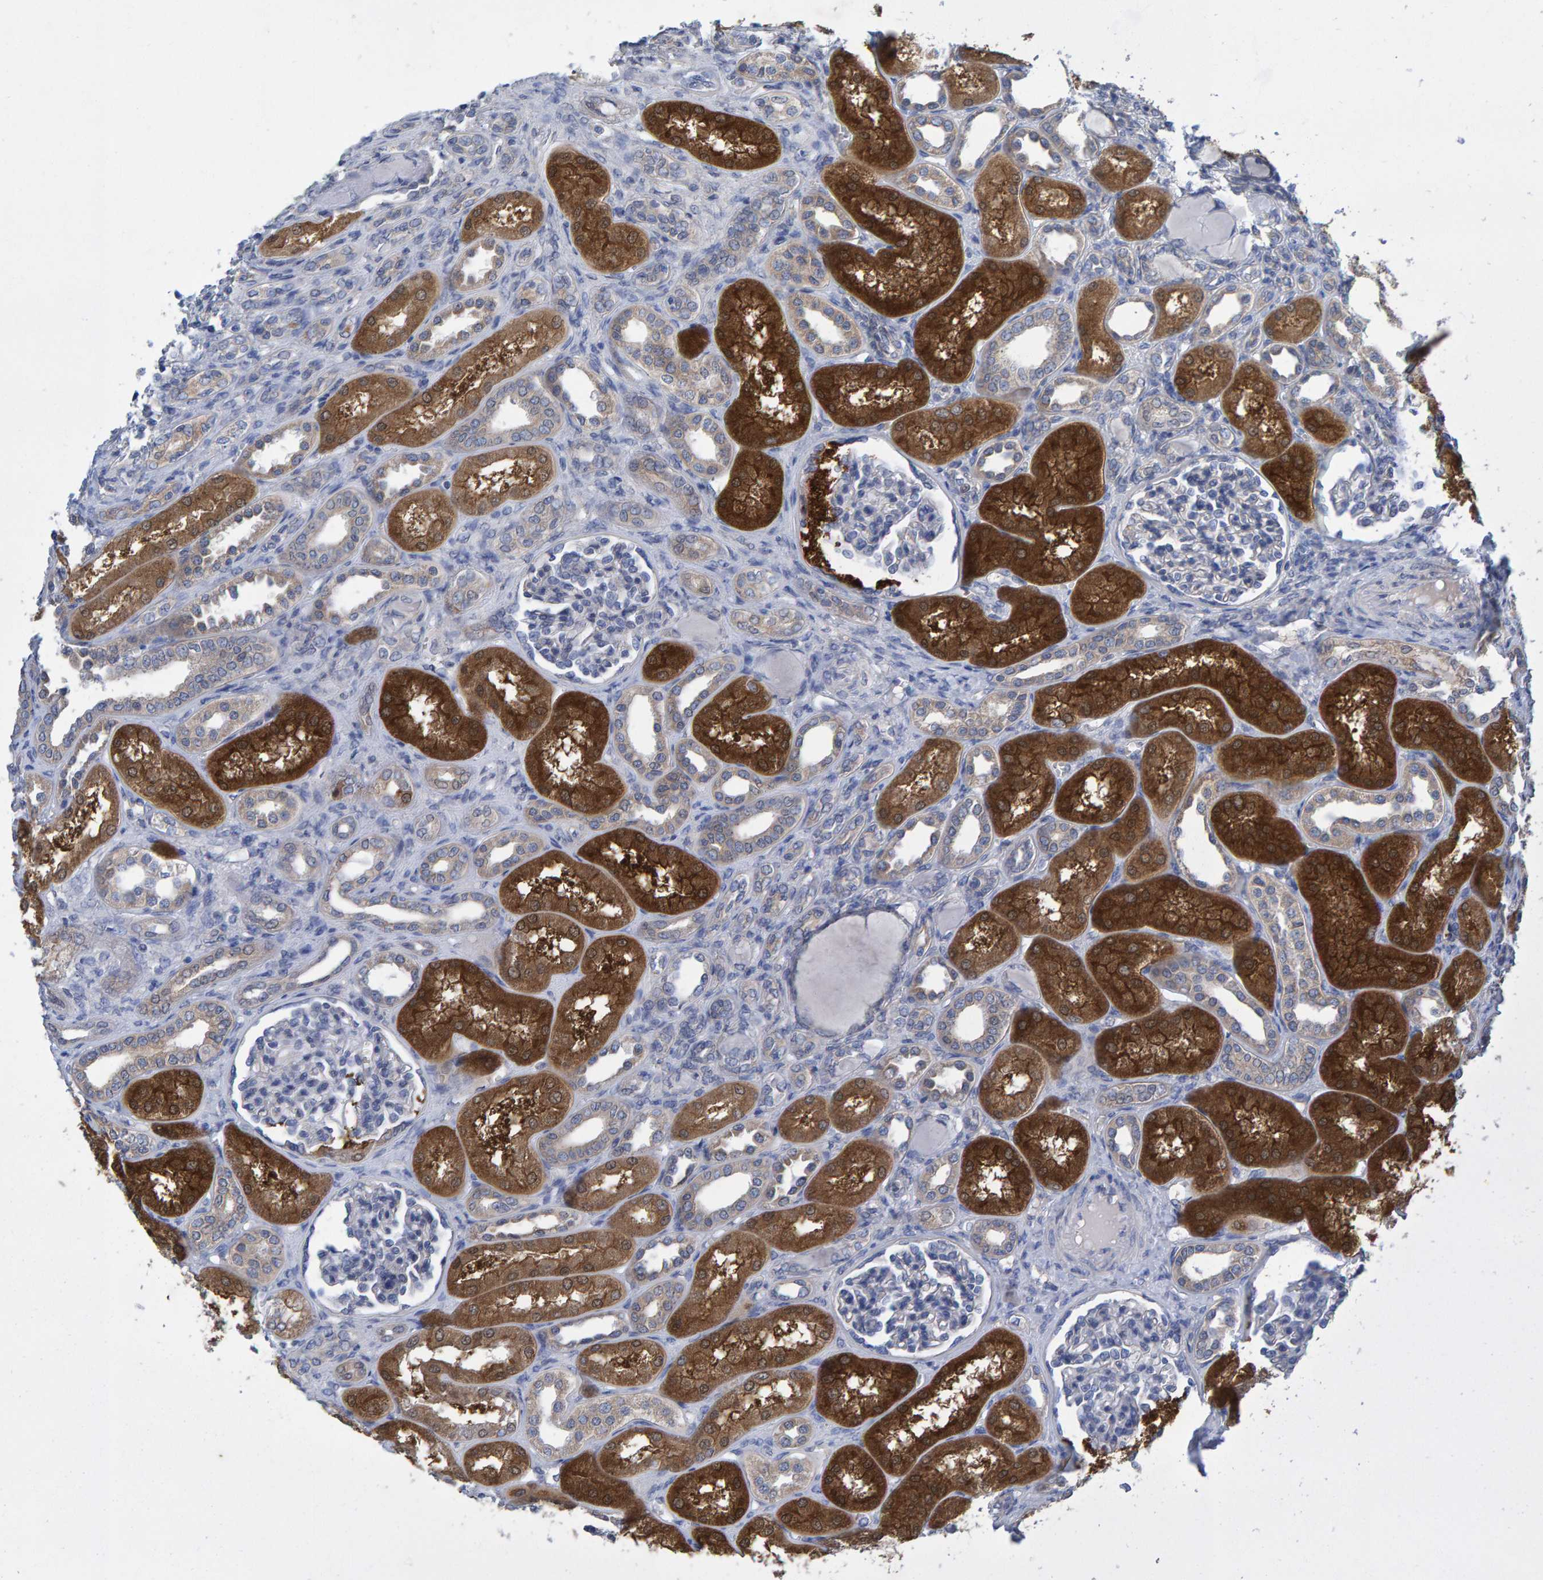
{"staining": {"intensity": "negative", "quantity": "none", "location": "none"}, "tissue": "kidney", "cell_type": "Cells in glomeruli", "image_type": "normal", "snomed": [{"axis": "morphology", "description": "Normal tissue, NOS"}, {"axis": "topography", "description": "Kidney"}], "caption": "The micrograph exhibits no staining of cells in glomeruli in normal kidney.", "gene": "ALAD", "patient": {"sex": "male", "age": 7}}